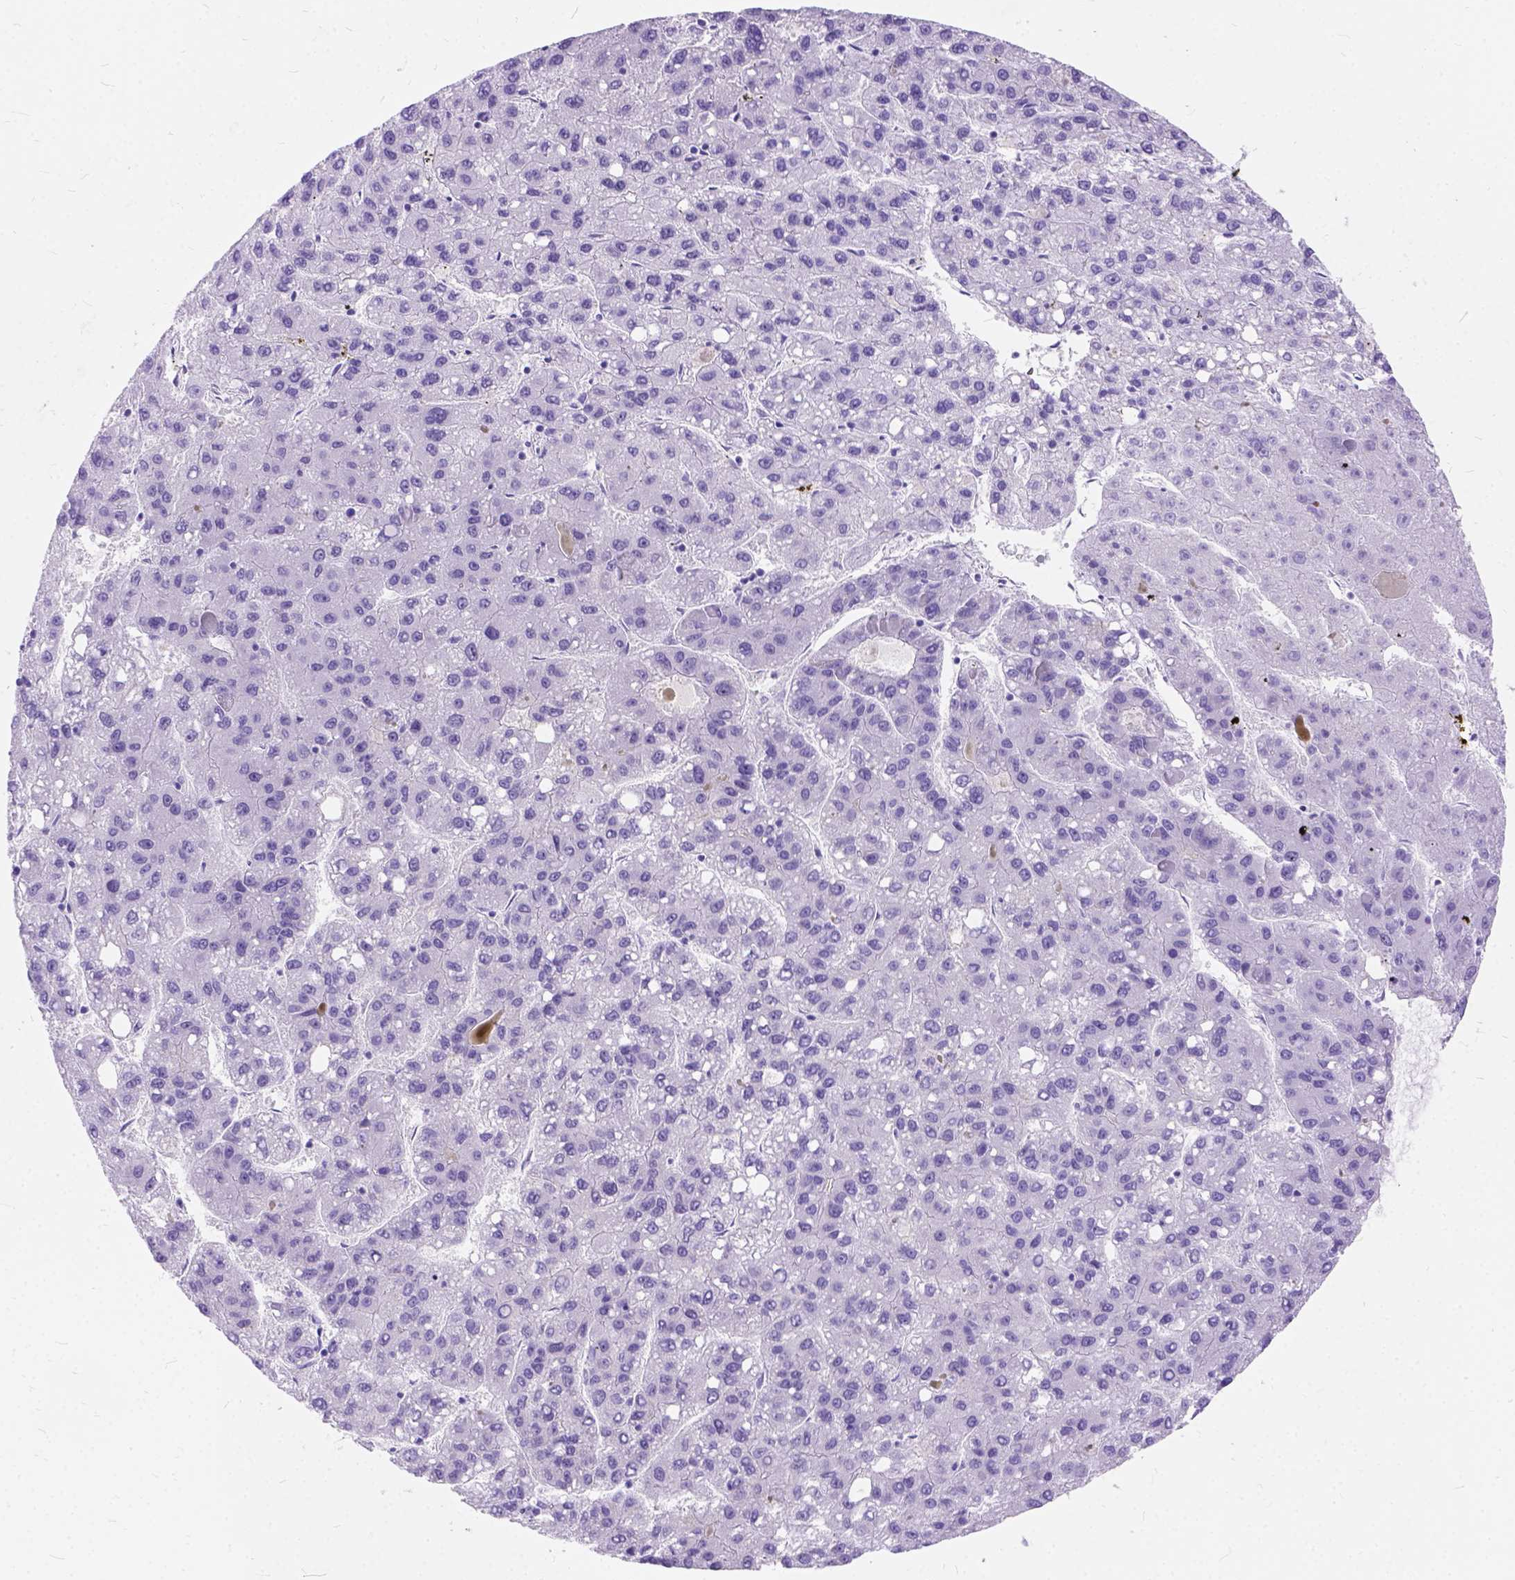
{"staining": {"intensity": "negative", "quantity": "none", "location": "none"}, "tissue": "liver cancer", "cell_type": "Tumor cells", "image_type": "cancer", "snomed": [{"axis": "morphology", "description": "Carcinoma, Hepatocellular, NOS"}, {"axis": "topography", "description": "Liver"}], "caption": "High magnification brightfield microscopy of liver hepatocellular carcinoma stained with DAB (brown) and counterstained with hematoxylin (blue): tumor cells show no significant expression.", "gene": "C1QTNF3", "patient": {"sex": "female", "age": 82}}